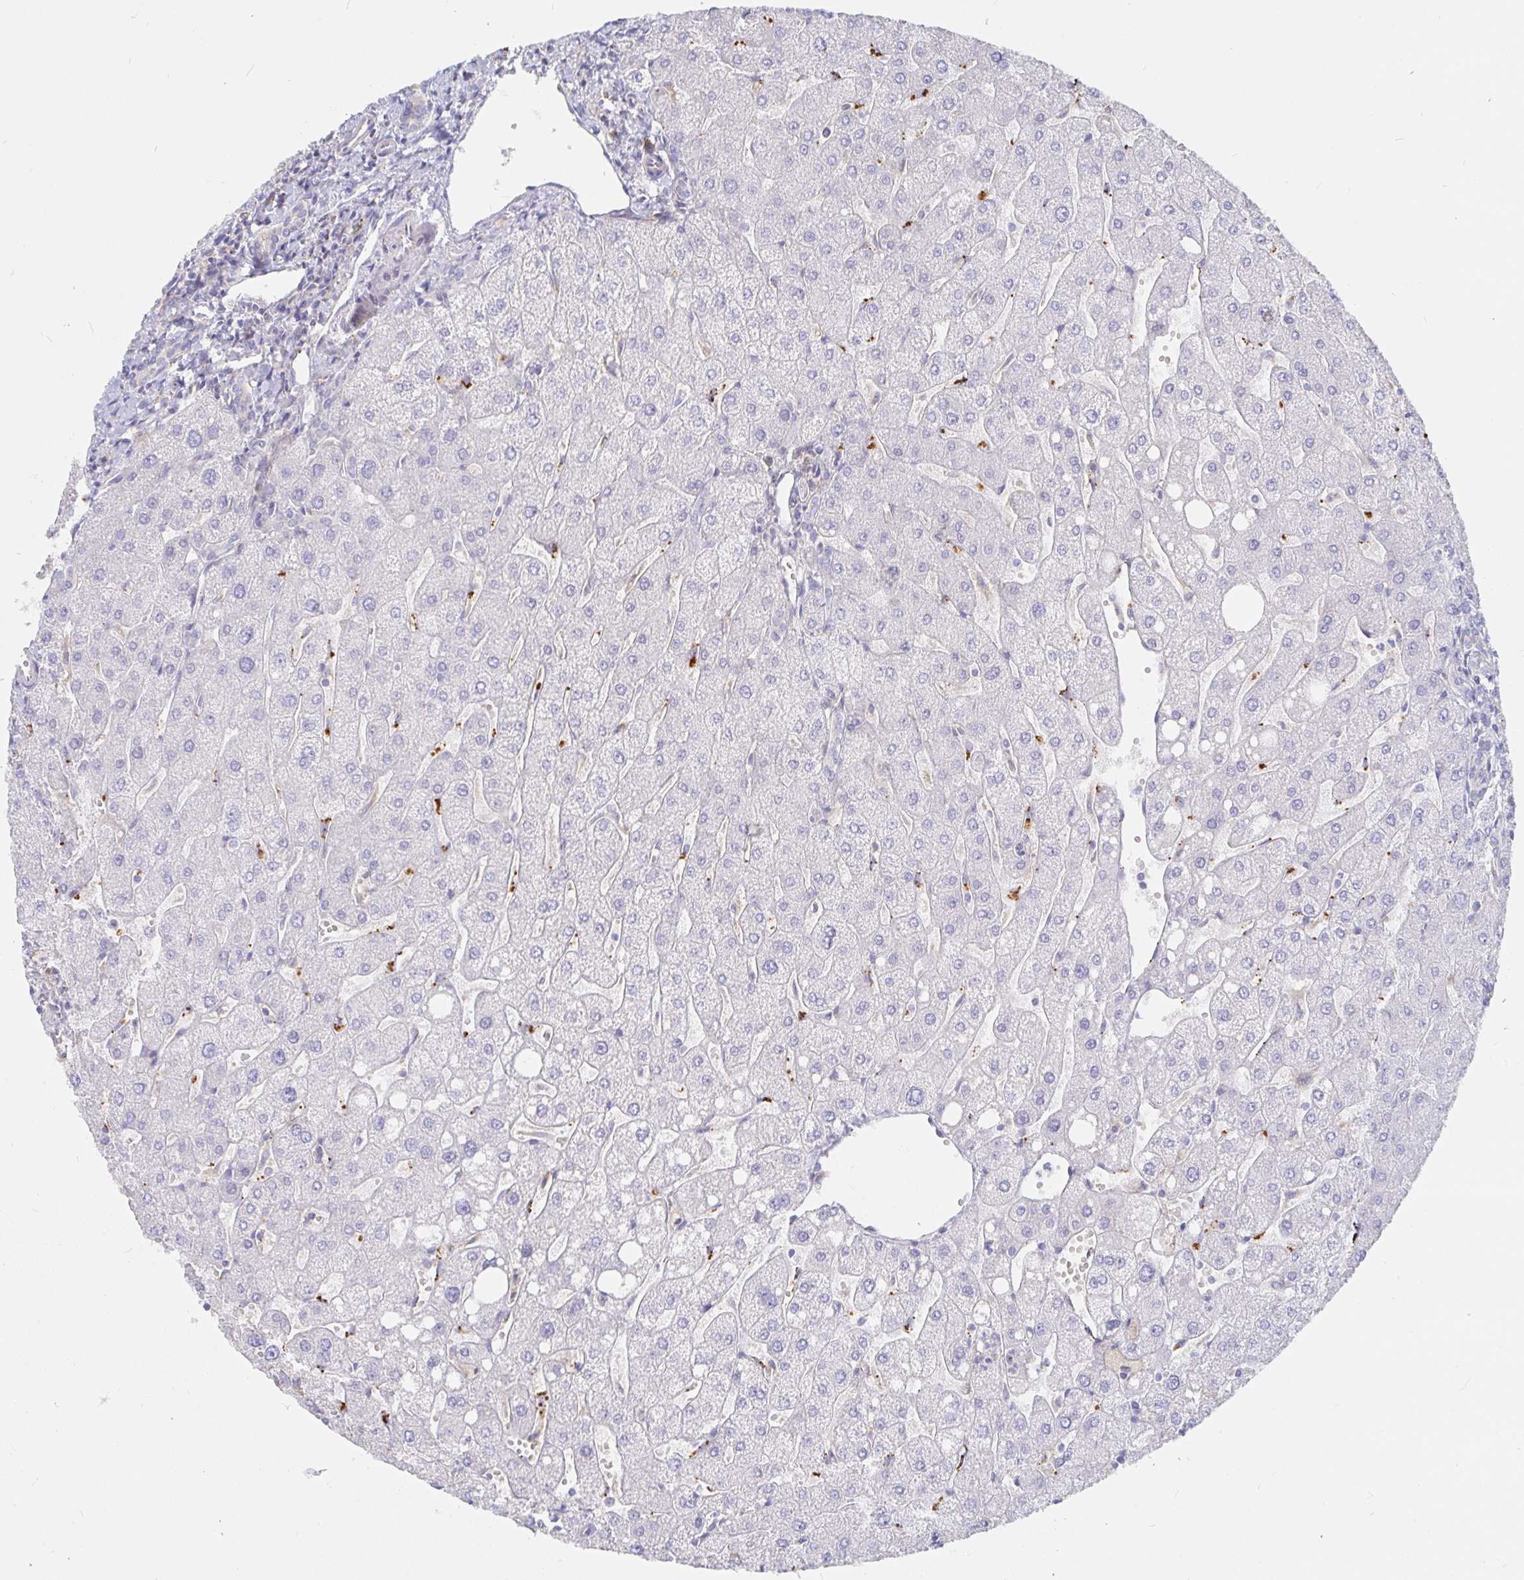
{"staining": {"intensity": "negative", "quantity": "none", "location": "none"}, "tissue": "liver", "cell_type": "Cholangiocytes", "image_type": "normal", "snomed": [{"axis": "morphology", "description": "Normal tissue, NOS"}, {"axis": "topography", "description": "Liver"}], "caption": "High power microscopy image of an immunohistochemistry micrograph of benign liver, revealing no significant staining in cholangiocytes. The staining was performed using DAB to visualize the protein expression in brown, while the nuclei were stained in blue with hematoxylin (Magnification: 20x).", "gene": "KCTD19", "patient": {"sex": "male", "age": 67}}